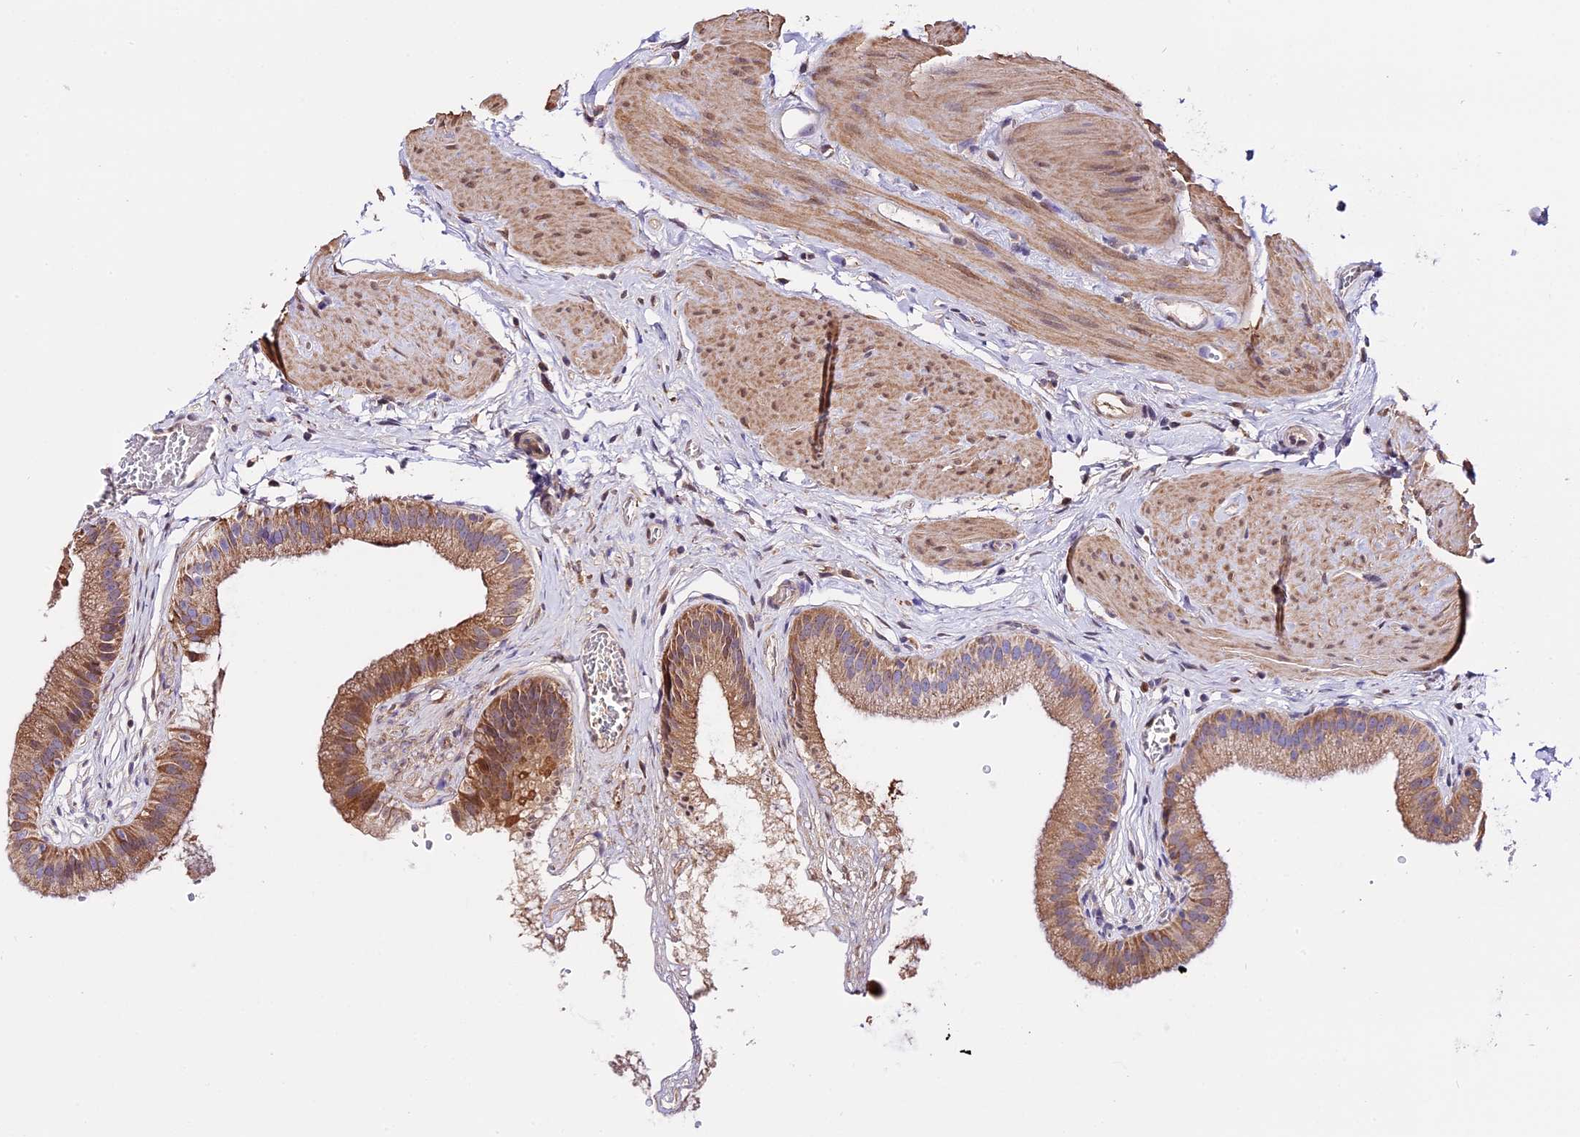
{"staining": {"intensity": "moderate", "quantity": ">75%", "location": "cytoplasmic/membranous"}, "tissue": "gallbladder", "cell_type": "Glandular cells", "image_type": "normal", "snomed": [{"axis": "morphology", "description": "Normal tissue, NOS"}, {"axis": "topography", "description": "Gallbladder"}], "caption": "Approximately >75% of glandular cells in normal gallbladder demonstrate moderate cytoplasmic/membranous protein expression as visualized by brown immunohistochemical staining.", "gene": "MAP3K7CL", "patient": {"sex": "female", "age": 54}}